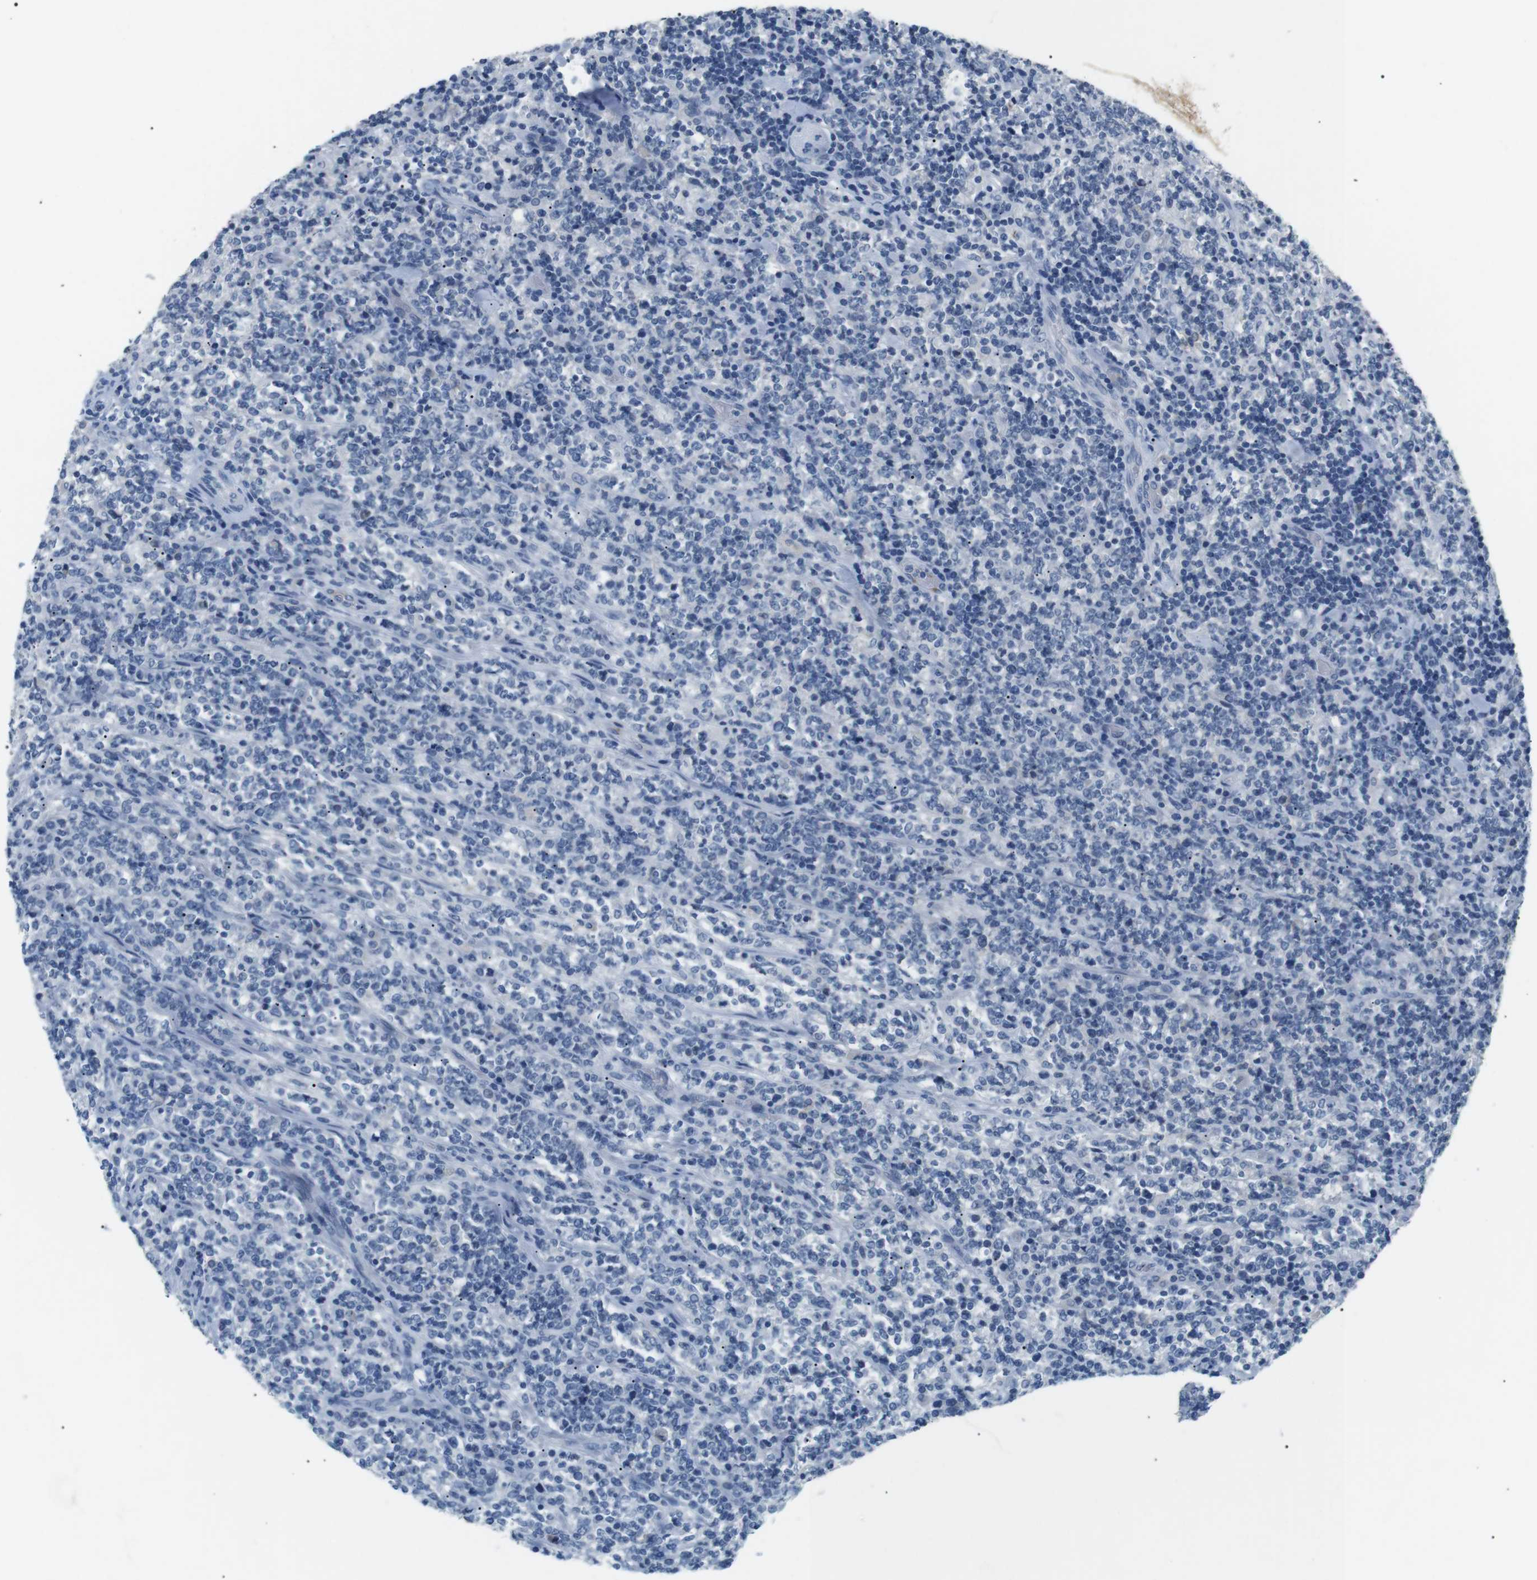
{"staining": {"intensity": "negative", "quantity": "none", "location": "none"}, "tissue": "lymphoma", "cell_type": "Tumor cells", "image_type": "cancer", "snomed": [{"axis": "morphology", "description": "Malignant lymphoma, non-Hodgkin's type, High grade"}, {"axis": "topography", "description": "Soft tissue"}], "caption": "The photomicrograph displays no staining of tumor cells in lymphoma.", "gene": "FCGRT", "patient": {"sex": "male", "age": 18}}